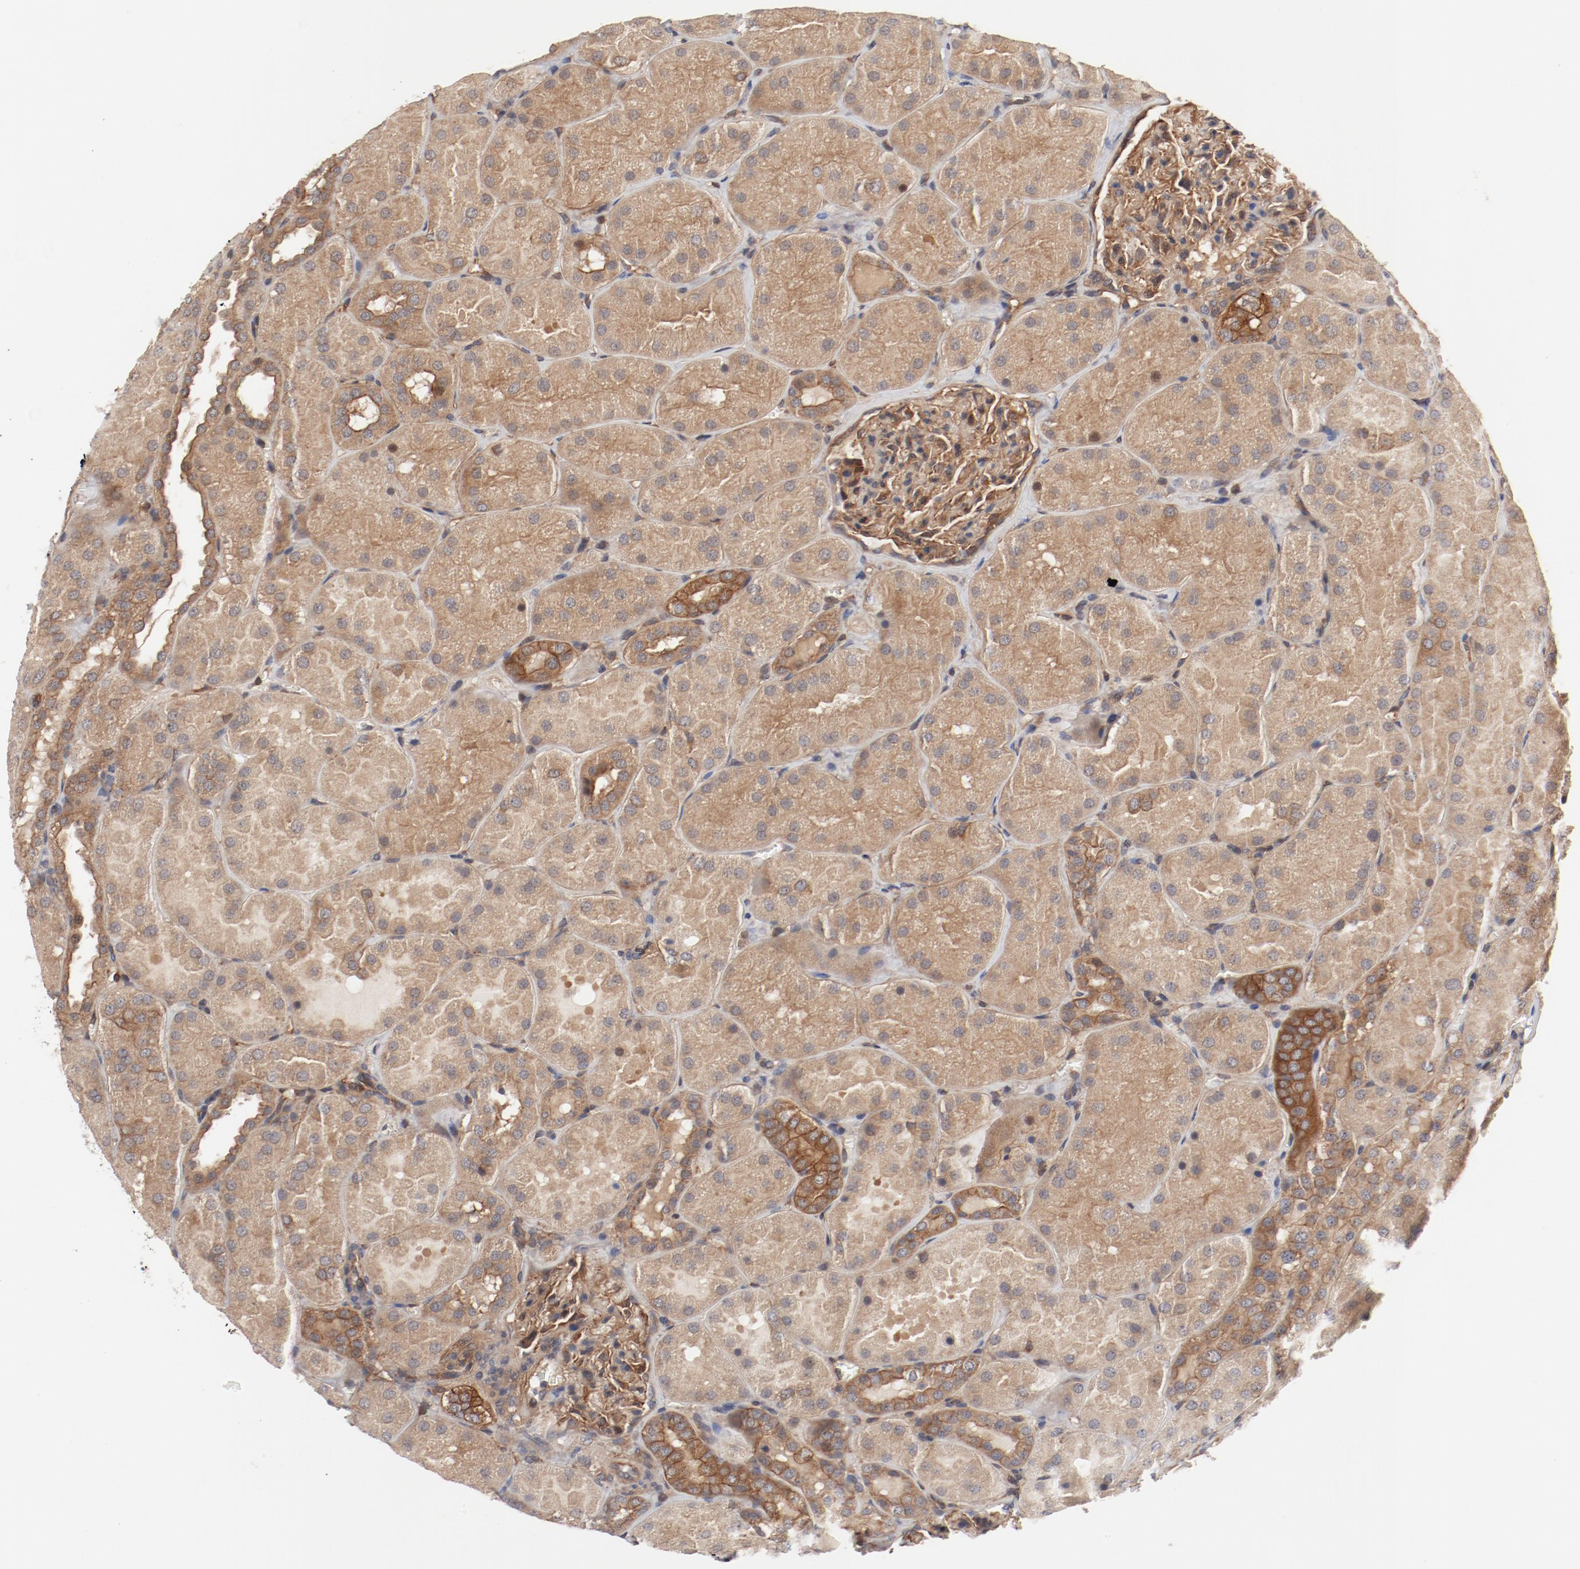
{"staining": {"intensity": "weak", "quantity": "25%-75%", "location": "cytoplasmic/membranous"}, "tissue": "kidney", "cell_type": "Cells in glomeruli", "image_type": "normal", "snomed": [{"axis": "morphology", "description": "Normal tissue, NOS"}, {"axis": "topography", "description": "Kidney"}], "caption": "Protein analysis of unremarkable kidney reveals weak cytoplasmic/membranous expression in approximately 25%-75% of cells in glomeruli.", "gene": "PITPNM2", "patient": {"sex": "male", "age": 28}}